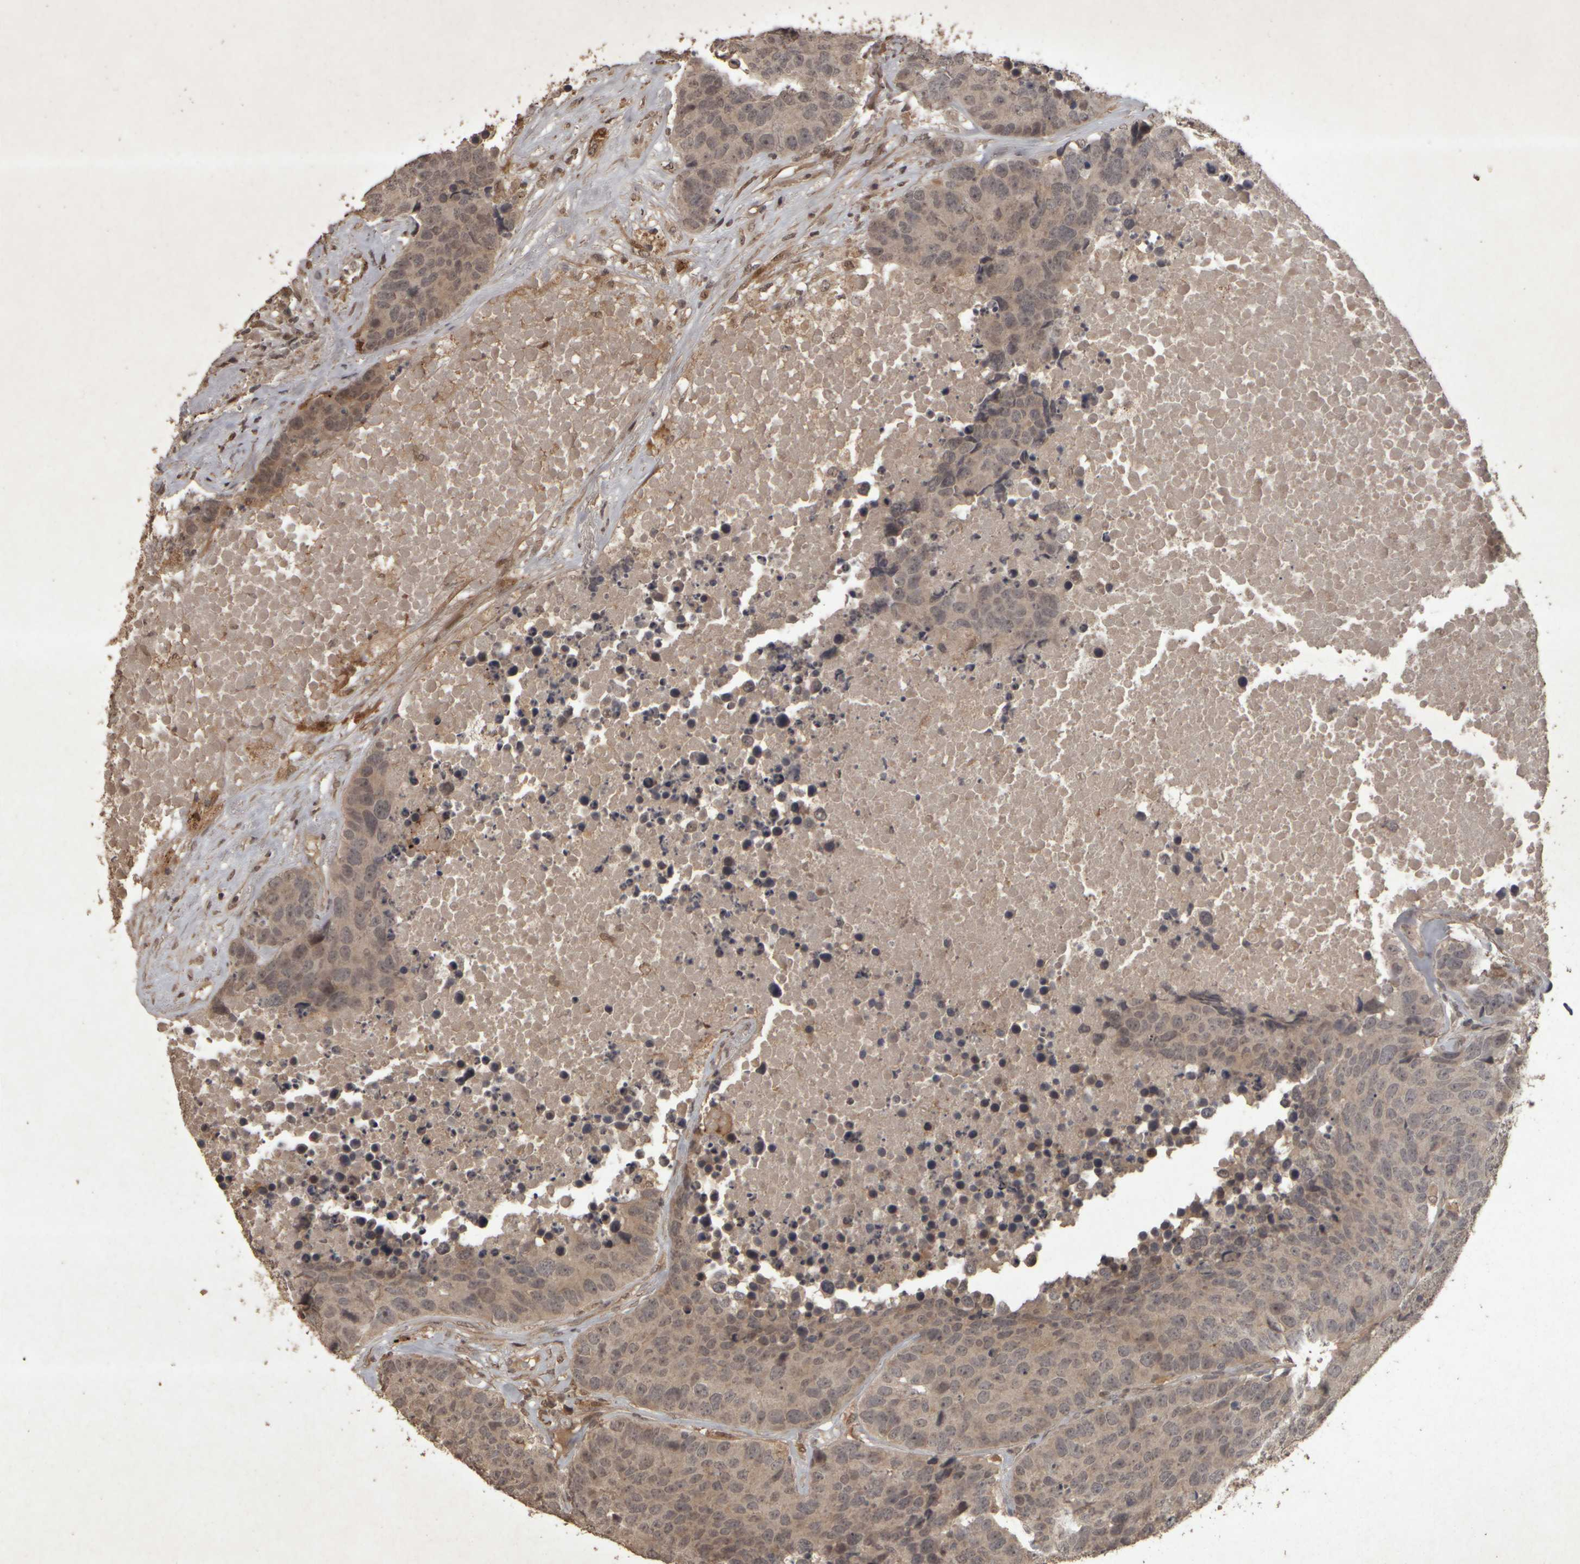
{"staining": {"intensity": "weak", "quantity": "<25%", "location": "cytoplasmic/membranous"}, "tissue": "carcinoid", "cell_type": "Tumor cells", "image_type": "cancer", "snomed": [{"axis": "morphology", "description": "Carcinoid, malignant, NOS"}, {"axis": "topography", "description": "Lung"}], "caption": "Photomicrograph shows no significant protein positivity in tumor cells of carcinoid.", "gene": "ACO1", "patient": {"sex": "male", "age": 60}}